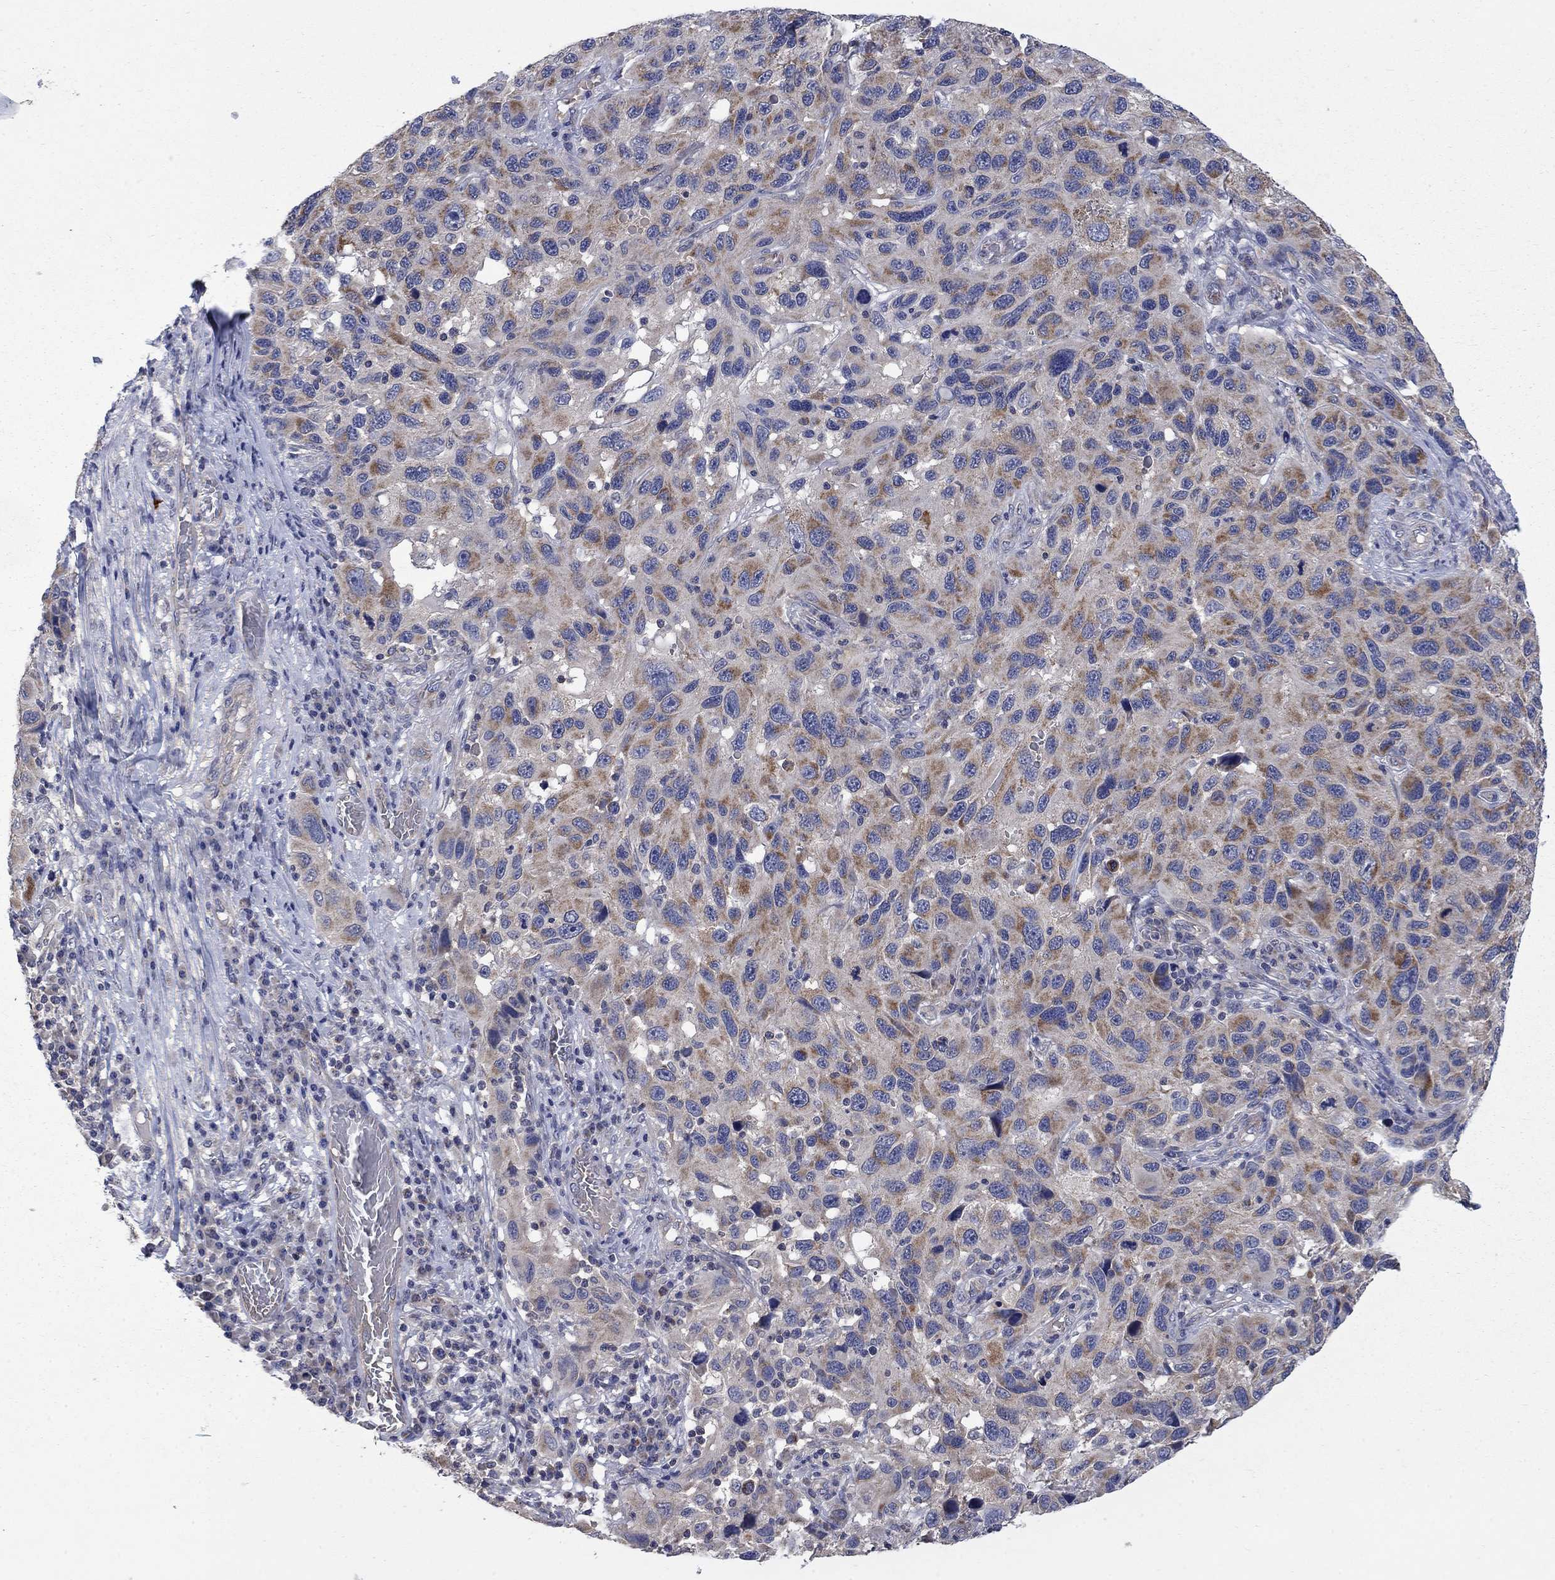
{"staining": {"intensity": "moderate", "quantity": "25%-75%", "location": "cytoplasmic/membranous"}, "tissue": "melanoma", "cell_type": "Tumor cells", "image_type": "cancer", "snomed": [{"axis": "morphology", "description": "Malignant melanoma, NOS"}, {"axis": "topography", "description": "Skin"}], "caption": "Malignant melanoma stained with DAB (3,3'-diaminobenzidine) immunohistochemistry exhibits medium levels of moderate cytoplasmic/membranous staining in approximately 25%-75% of tumor cells.", "gene": "HSPA12A", "patient": {"sex": "male", "age": 53}}